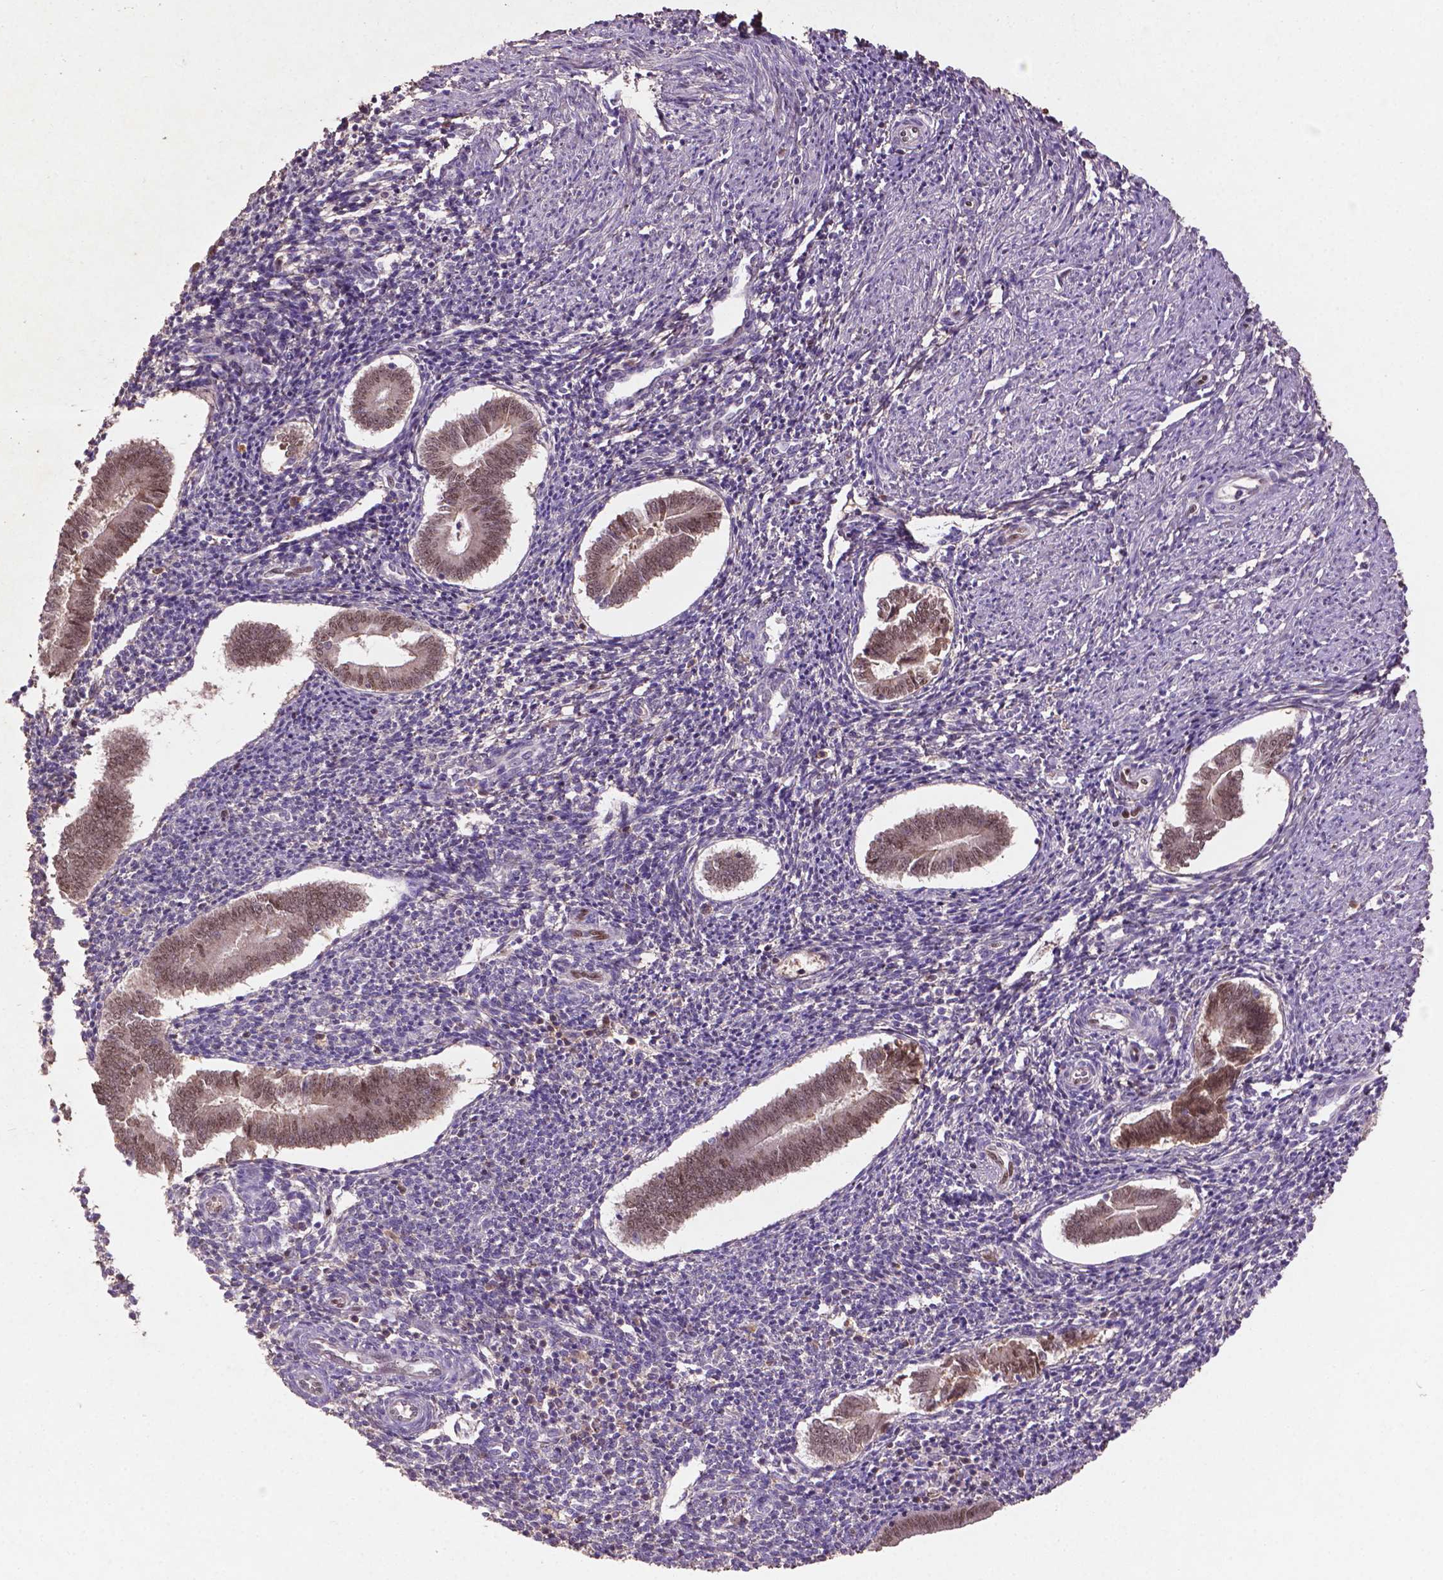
{"staining": {"intensity": "negative", "quantity": "none", "location": "none"}, "tissue": "endometrium", "cell_type": "Cells in endometrial stroma", "image_type": "normal", "snomed": [{"axis": "morphology", "description": "Normal tissue, NOS"}, {"axis": "topography", "description": "Endometrium"}], "caption": "Immunohistochemistry (IHC) micrograph of unremarkable human endometrium stained for a protein (brown), which demonstrates no positivity in cells in endometrial stroma.", "gene": "SOX17", "patient": {"sex": "female", "age": 25}}